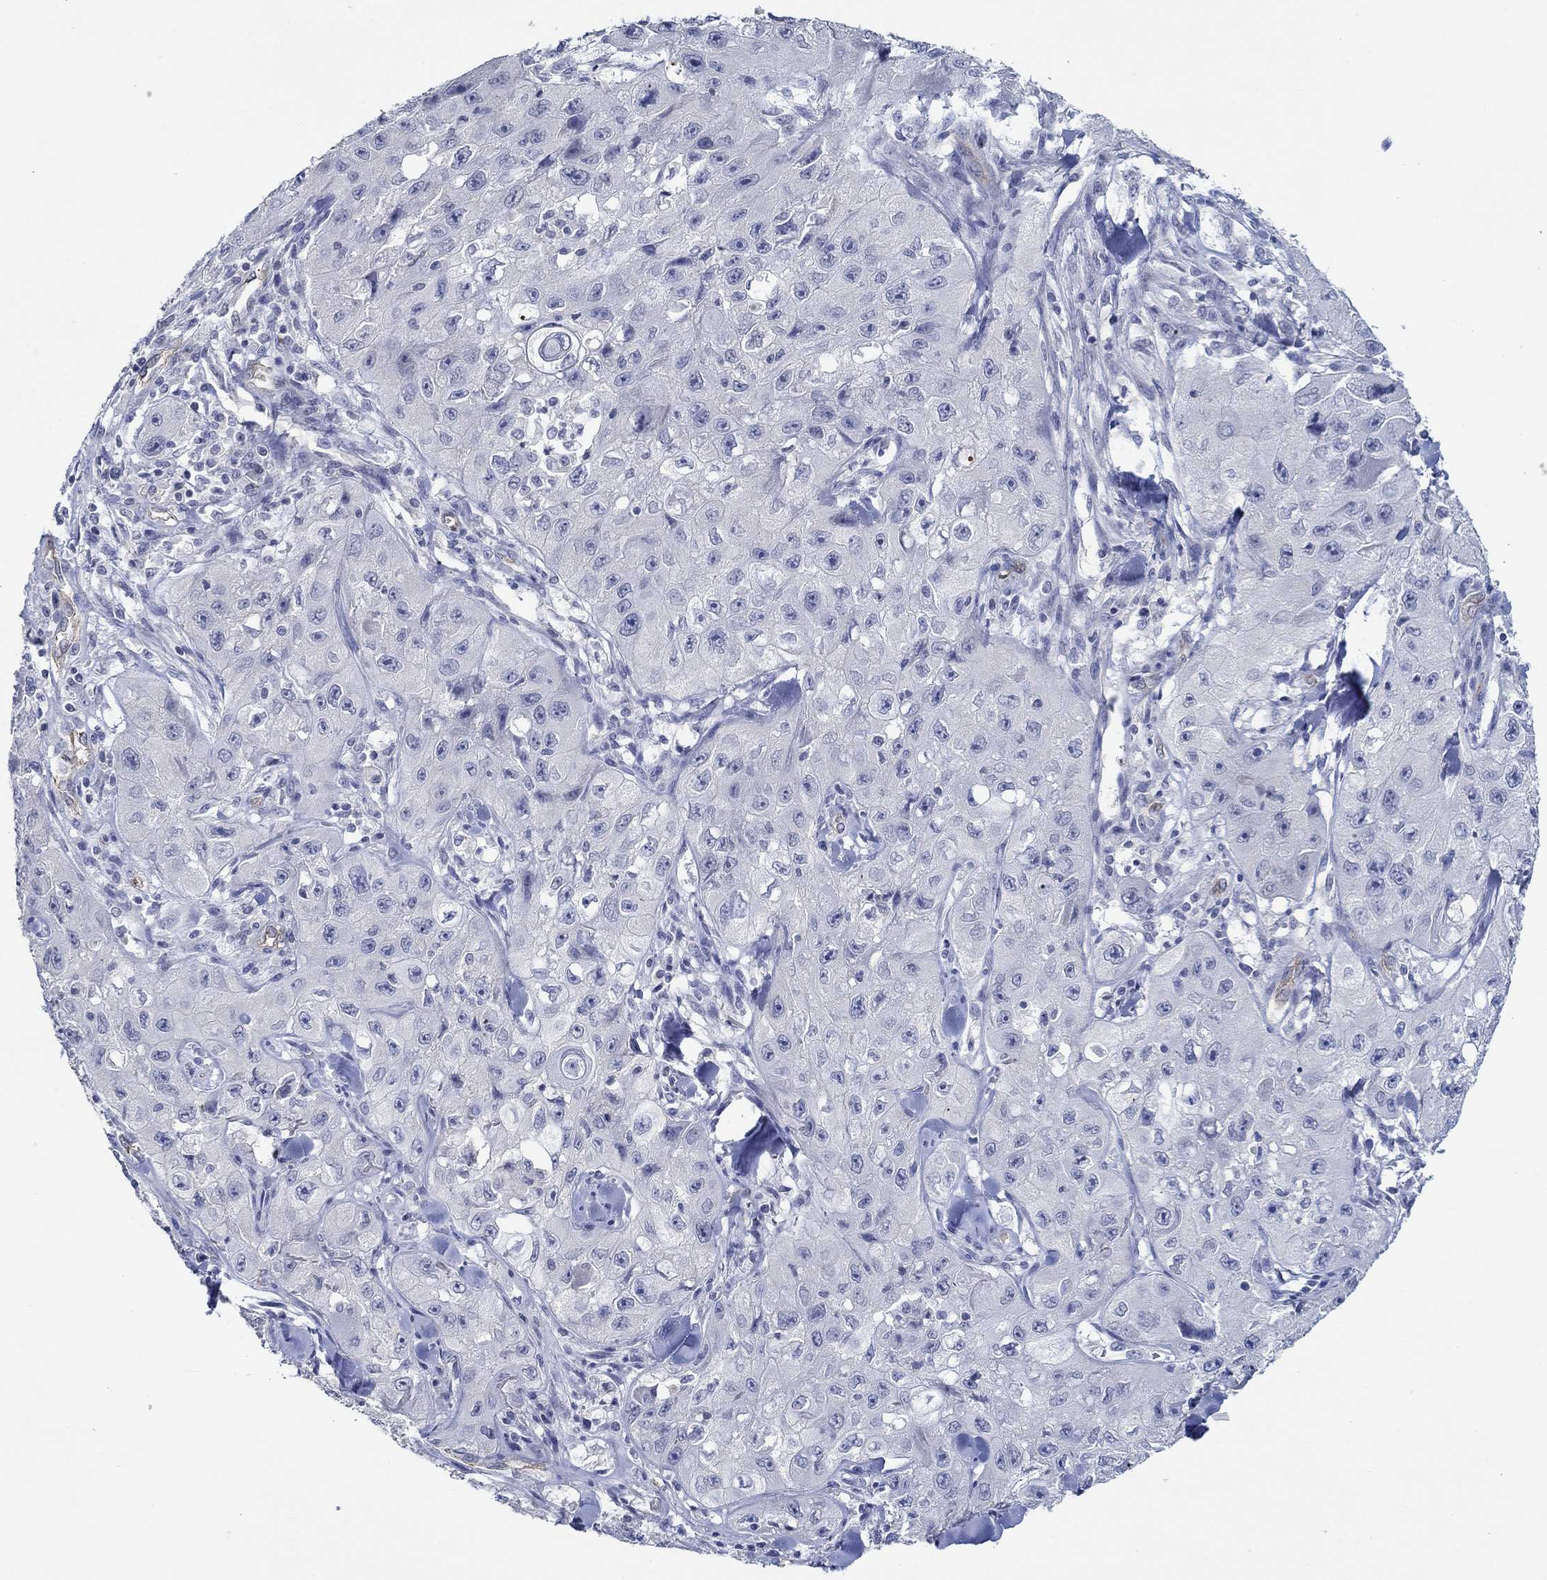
{"staining": {"intensity": "negative", "quantity": "none", "location": "none"}, "tissue": "skin cancer", "cell_type": "Tumor cells", "image_type": "cancer", "snomed": [{"axis": "morphology", "description": "Squamous cell carcinoma, NOS"}, {"axis": "topography", "description": "Skin"}, {"axis": "topography", "description": "Subcutis"}], "caption": "IHC histopathology image of neoplastic tissue: skin cancer stained with DAB (3,3'-diaminobenzidine) reveals no significant protein positivity in tumor cells. (DAB immunohistochemistry (IHC) visualized using brightfield microscopy, high magnification).", "gene": "GJA5", "patient": {"sex": "male", "age": 73}}